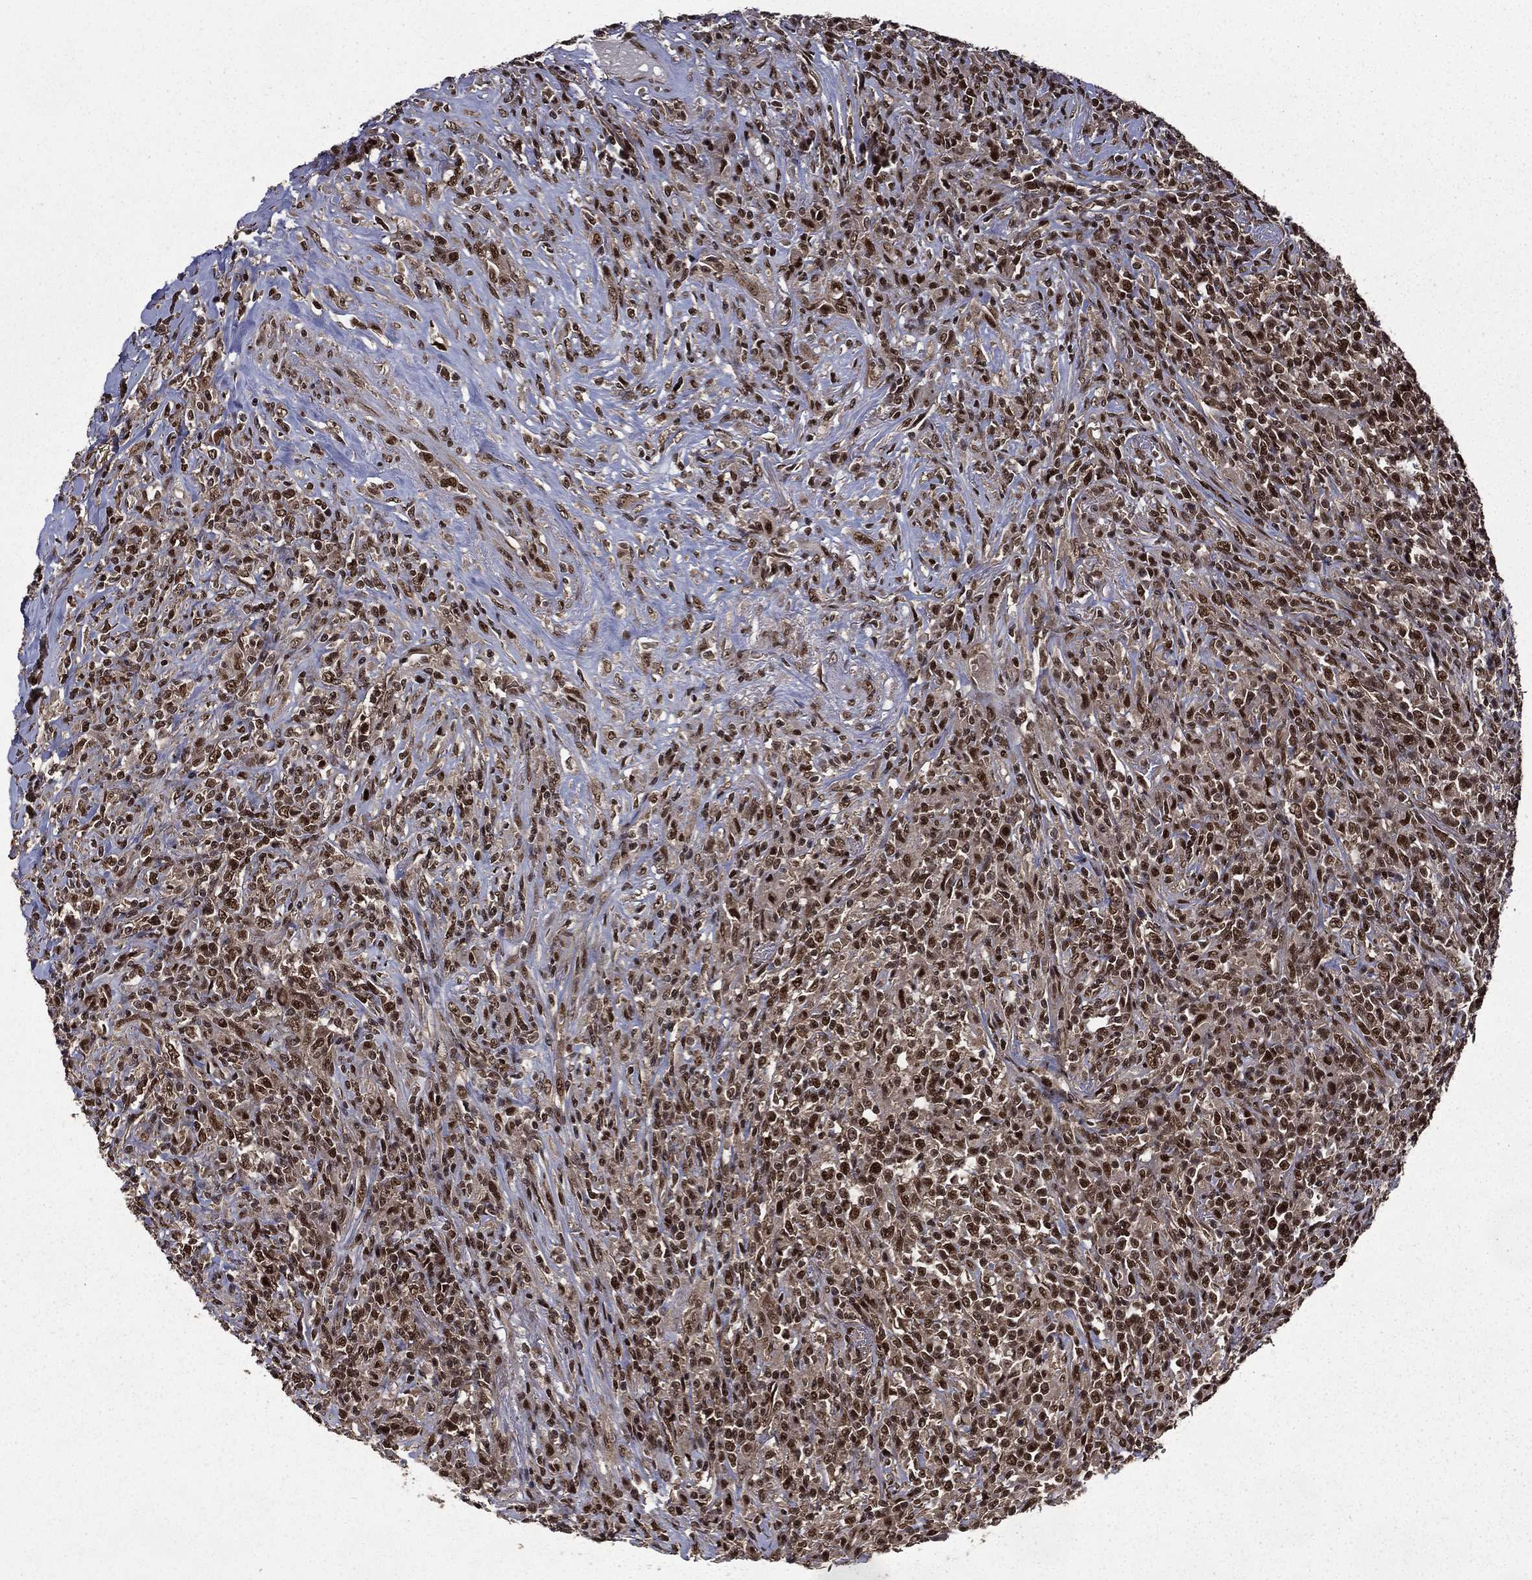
{"staining": {"intensity": "strong", "quantity": "25%-75%", "location": "nuclear"}, "tissue": "lymphoma", "cell_type": "Tumor cells", "image_type": "cancer", "snomed": [{"axis": "morphology", "description": "Malignant lymphoma, non-Hodgkin's type, High grade"}, {"axis": "topography", "description": "Lung"}], "caption": "This is a histology image of immunohistochemistry (IHC) staining of lymphoma, which shows strong staining in the nuclear of tumor cells.", "gene": "JMJD6", "patient": {"sex": "male", "age": 79}}